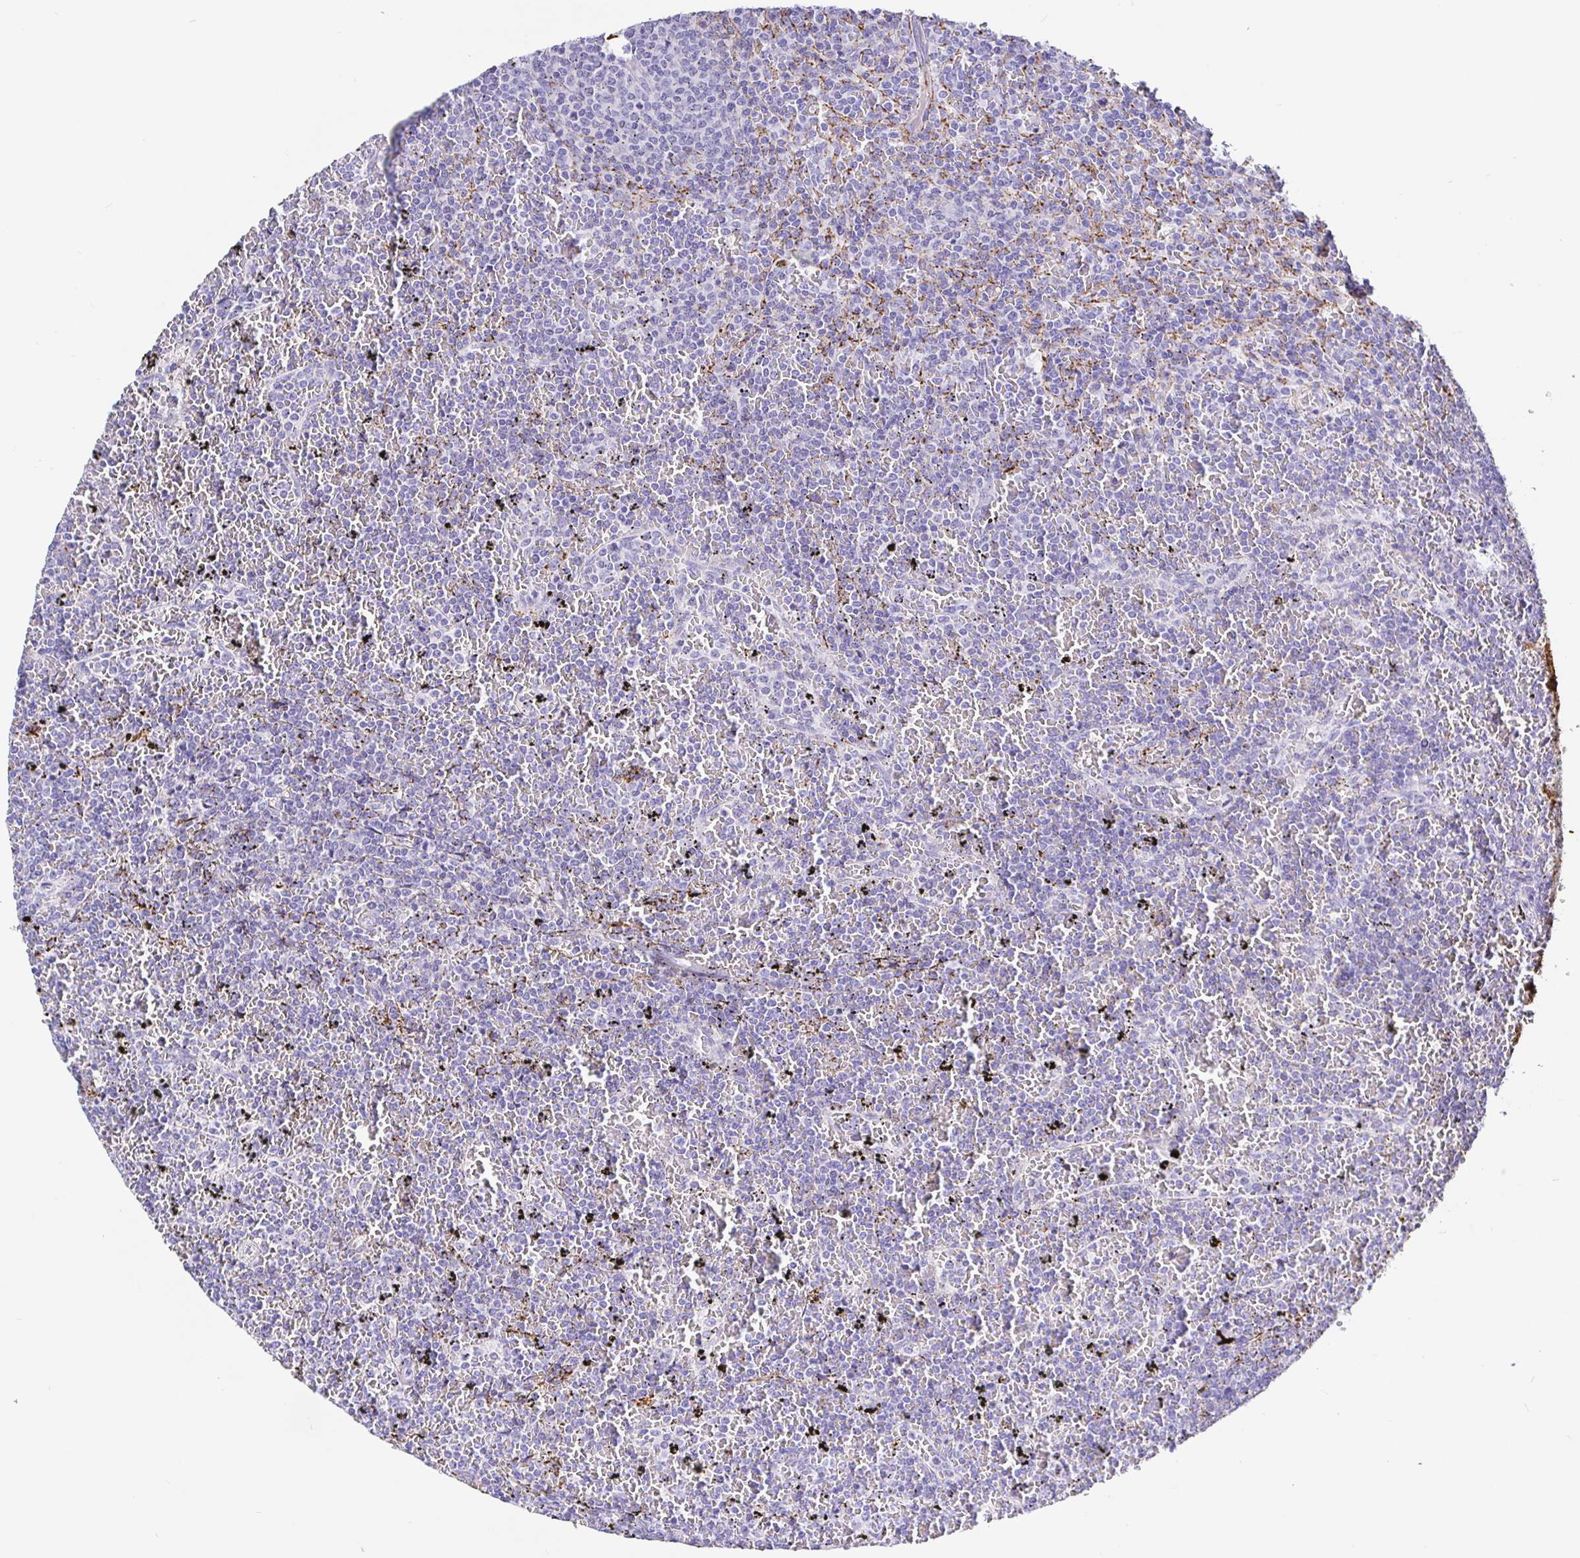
{"staining": {"intensity": "negative", "quantity": "none", "location": "none"}, "tissue": "lymphoma", "cell_type": "Tumor cells", "image_type": "cancer", "snomed": [{"axis": "morphology", "description": "Malignant lymphoma, non-Hodgkin's type, Low grade"}, {"axis": "topography", "description": "Spleen"}], "caption": "Tumor cells are negative for protein expression in human lymphoma.", "gene": "MAOA", "patient": {"sex": "female", "age": 77}}